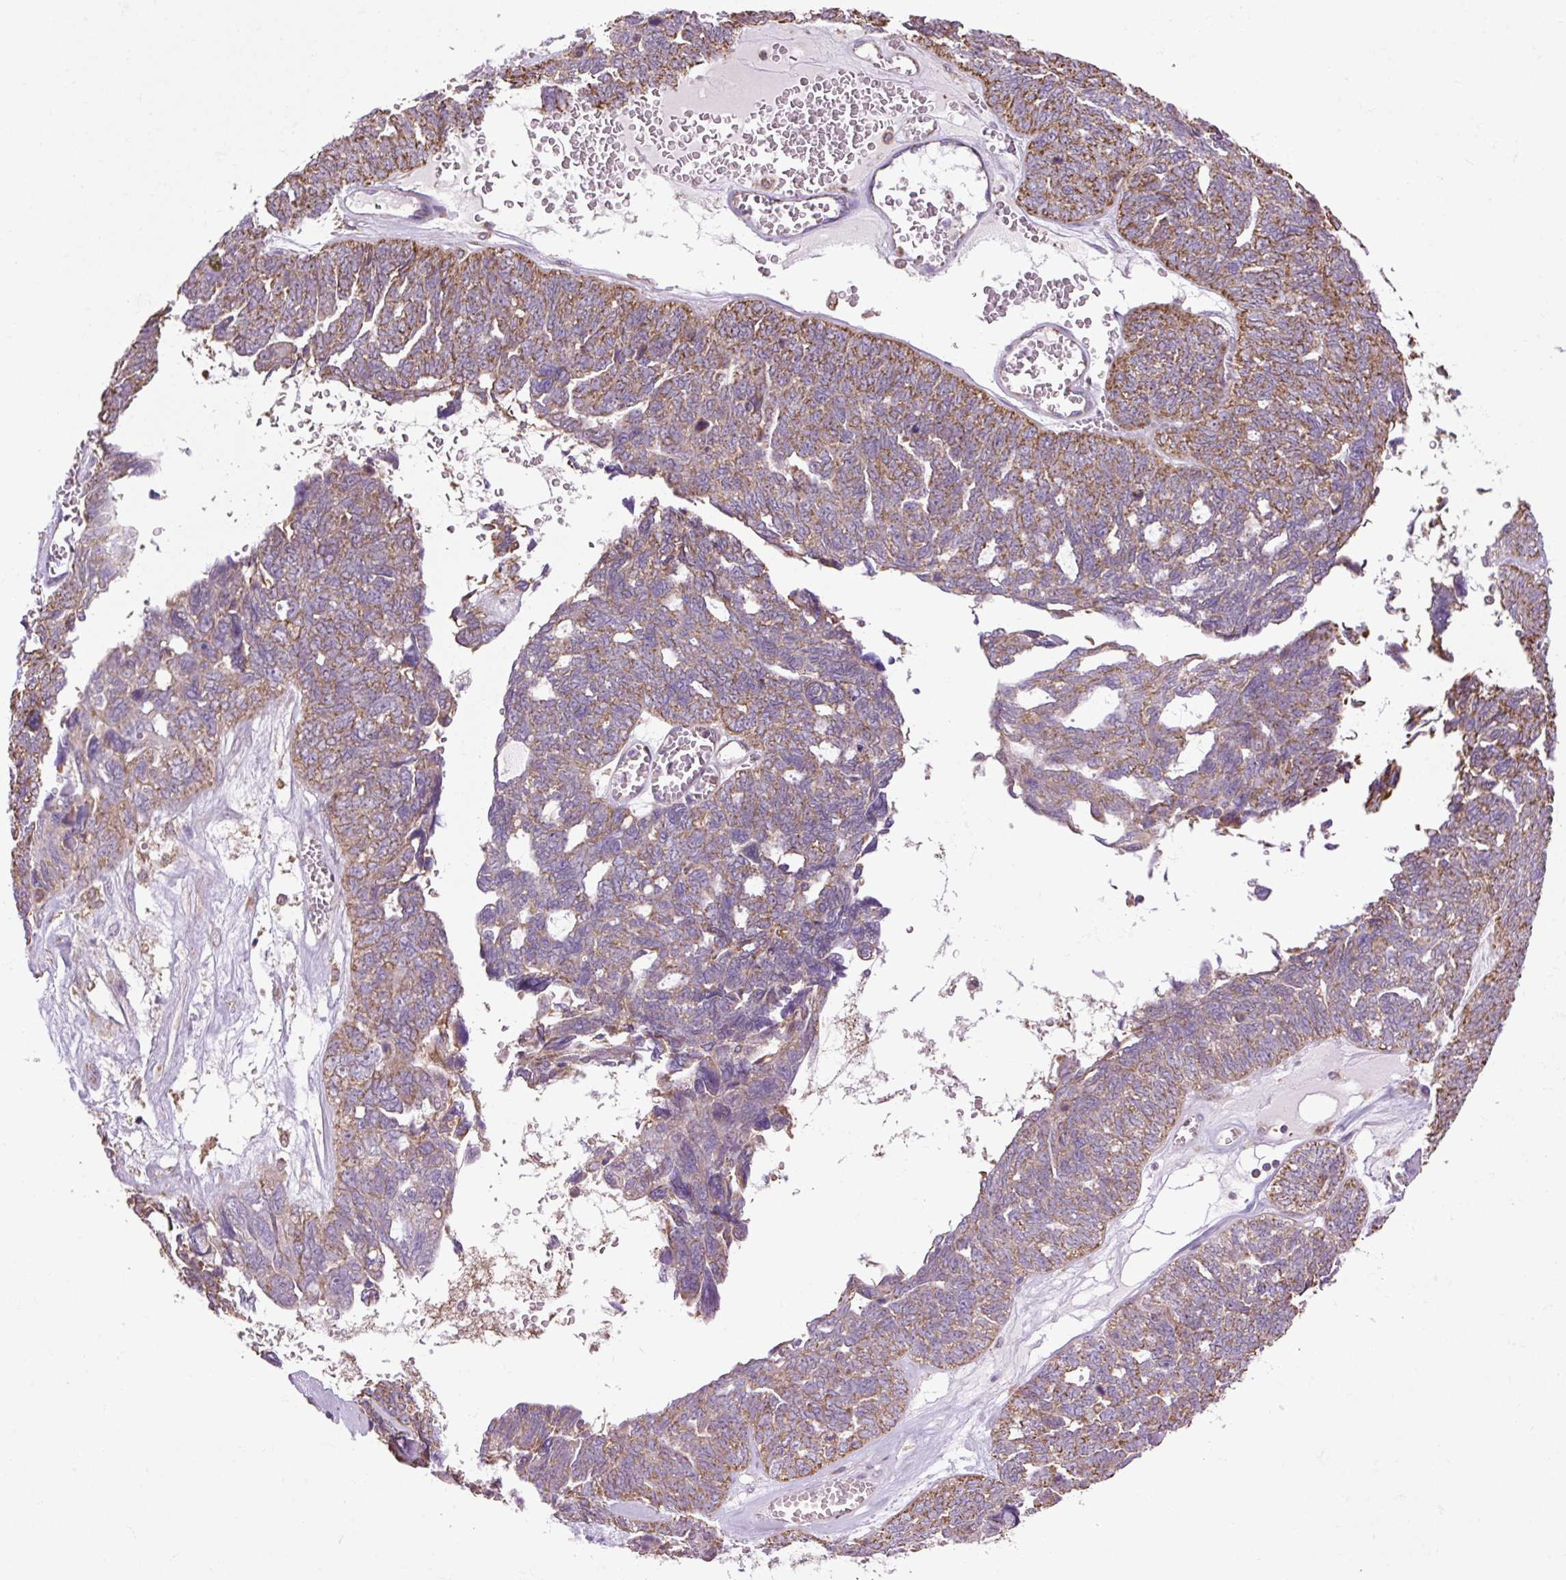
{"staining": {"intensity": "moderate", "quantity": ">75%", "location": "cytoplasmic/membranous"}, "tissue": "ovarian cancer", "cell_type": "Tumor cells", "image_type": "cancer", "snomed": [{"axis": "morphology", "description": "Cystadenocarcinoma, serous, NOS"}, {"axis": "topography", "description": "Ovary"}], "caption": "A brown stain labels moderate cytoplasmic/membranous expression of a protein in human ovarian serous cystadenocarcinoma tumor cells.", "gene": "PLCG1", "patient": {"sex": "female", "age": 79}}